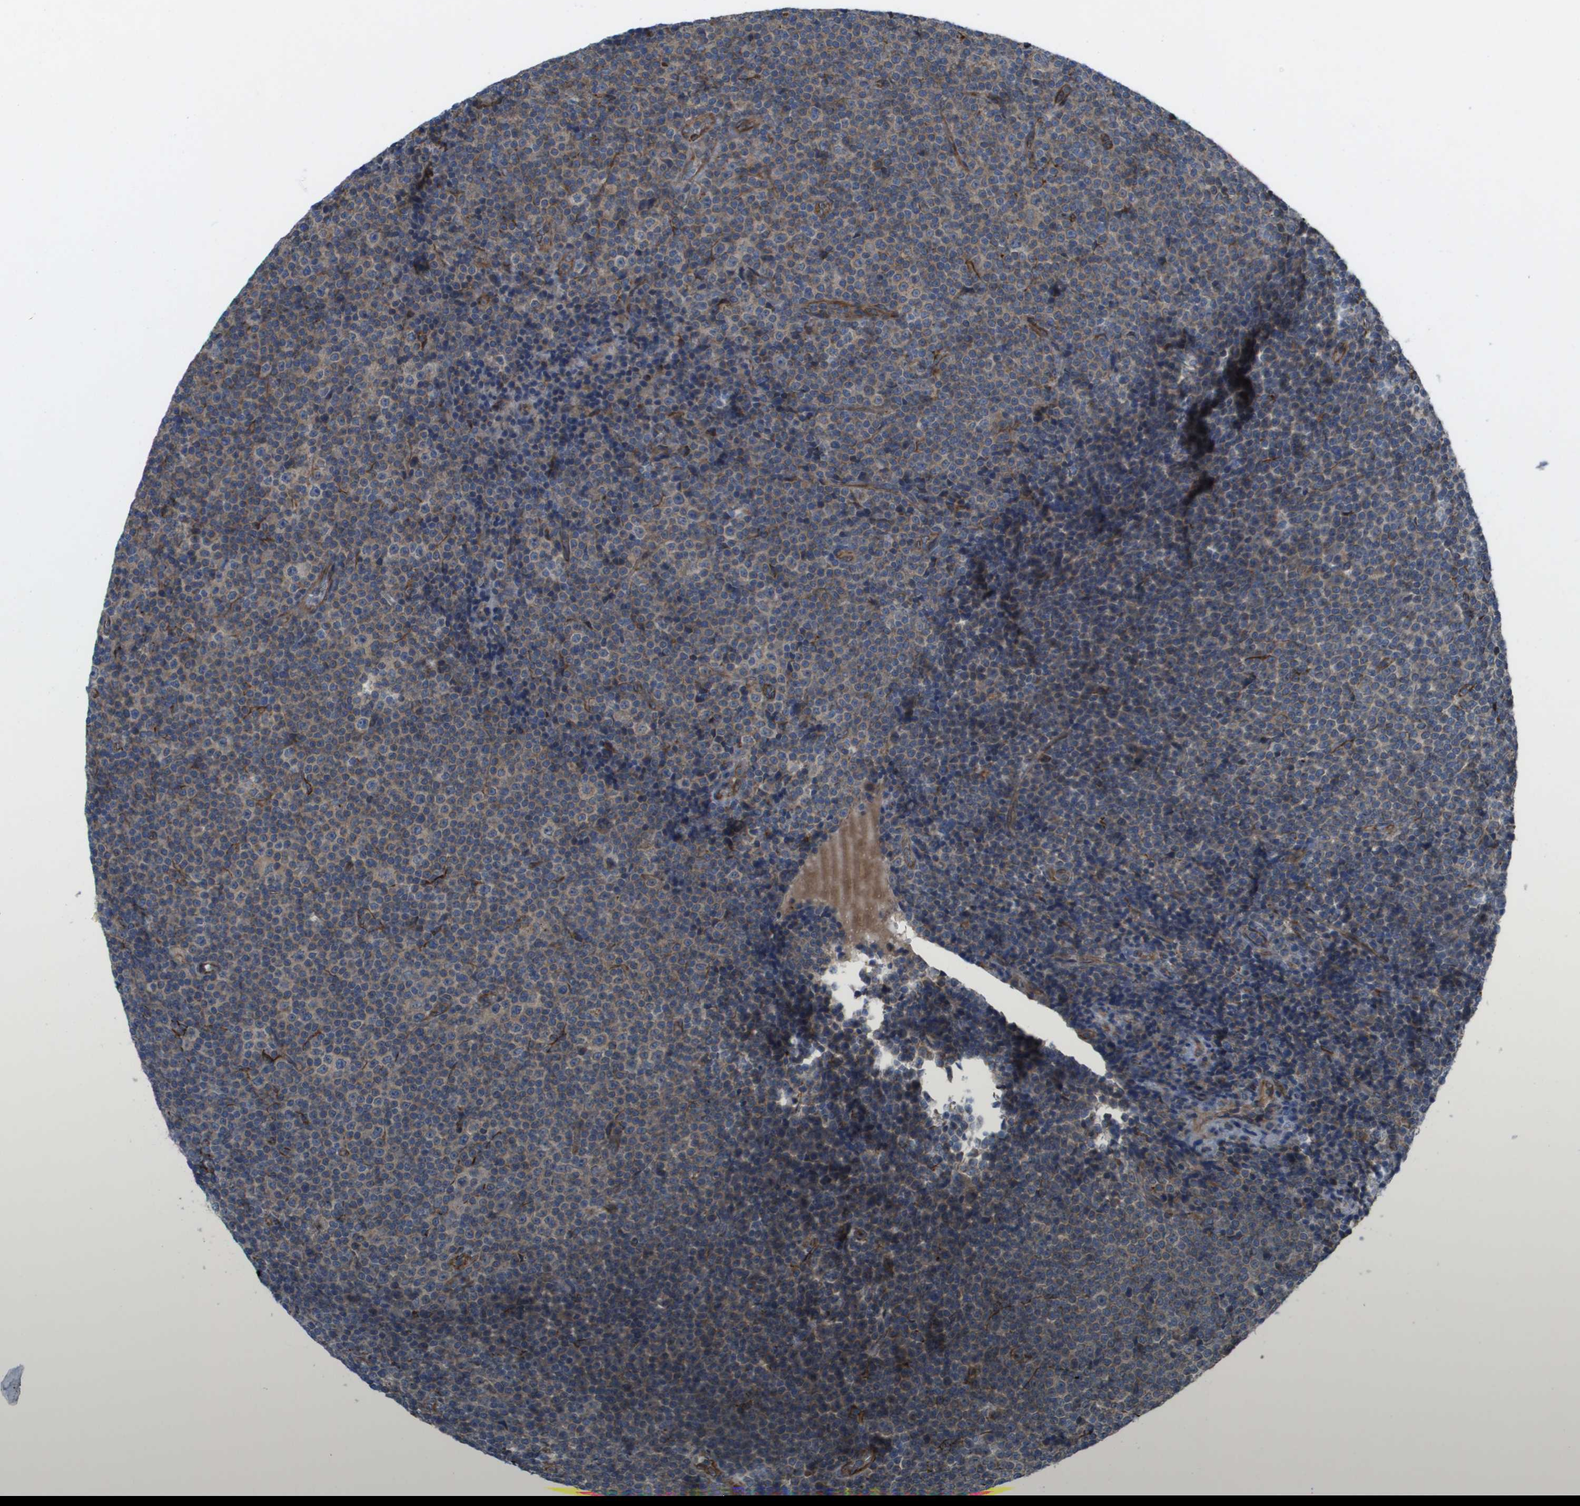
{"staining": {"intensity": "weak", "quantity": "<25%", "location": "cytoplasmic/membranous"}, "tissue": "lymphoma", "cell_type": "Tumor cells", "image_type": "cancer", "snomed": [{"axis": "morphology", "description": "Malignant lymphoma, non-Hodgkin's type, Low grade"}, {"axis": "topography", "description": "Lymph node"}], "caption": "Immunohistochemistry histopathology image of neoplastic tissue: human malignant lymphoma, non-Hodgkin's type (low-grade) stained with DAB (3,3'-diaminobenzidine) demonstrates no significant protein staining in tumor cells.", "gene": "SLC6A9", "patient": {"sex": "female", "age": 67}}